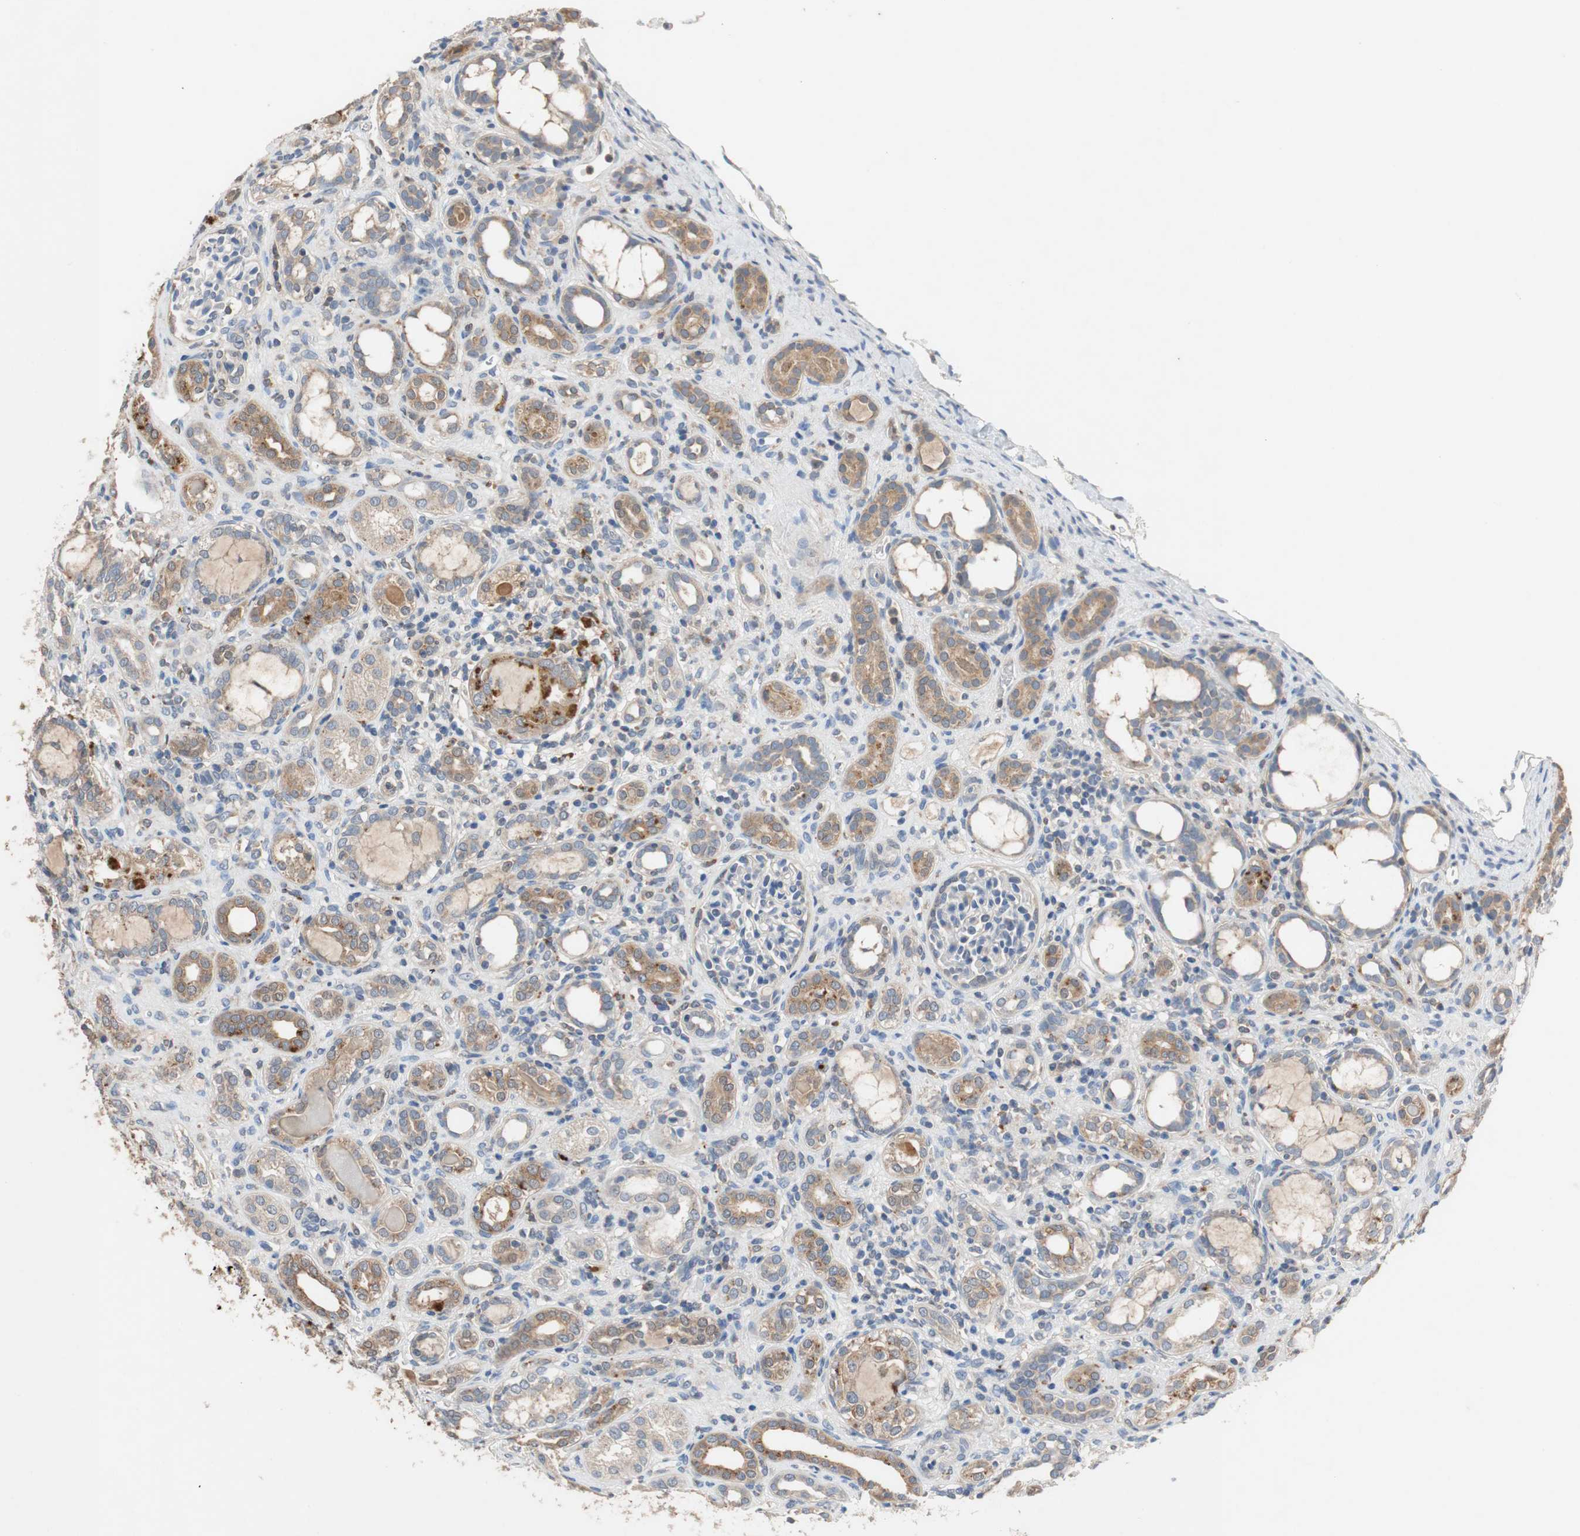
{"staining": {"intensity": "negative", "quantity": "none", "location": "none"}, "tissue": "kidney", "cell_type": "Cells in glomeruli", "image_type": "normal", "snomed": [{"axis": "morphology", "description": "Normal tissue, NOS"}, {"axis": "topography", "description": "Kidney"}], "caption": "An IHC image of benign kidney is shown. There is no staining in cells in glomeruli of kidney.", "gene": "ADAP1", "patient": {"sex": "male", "age": 7}}